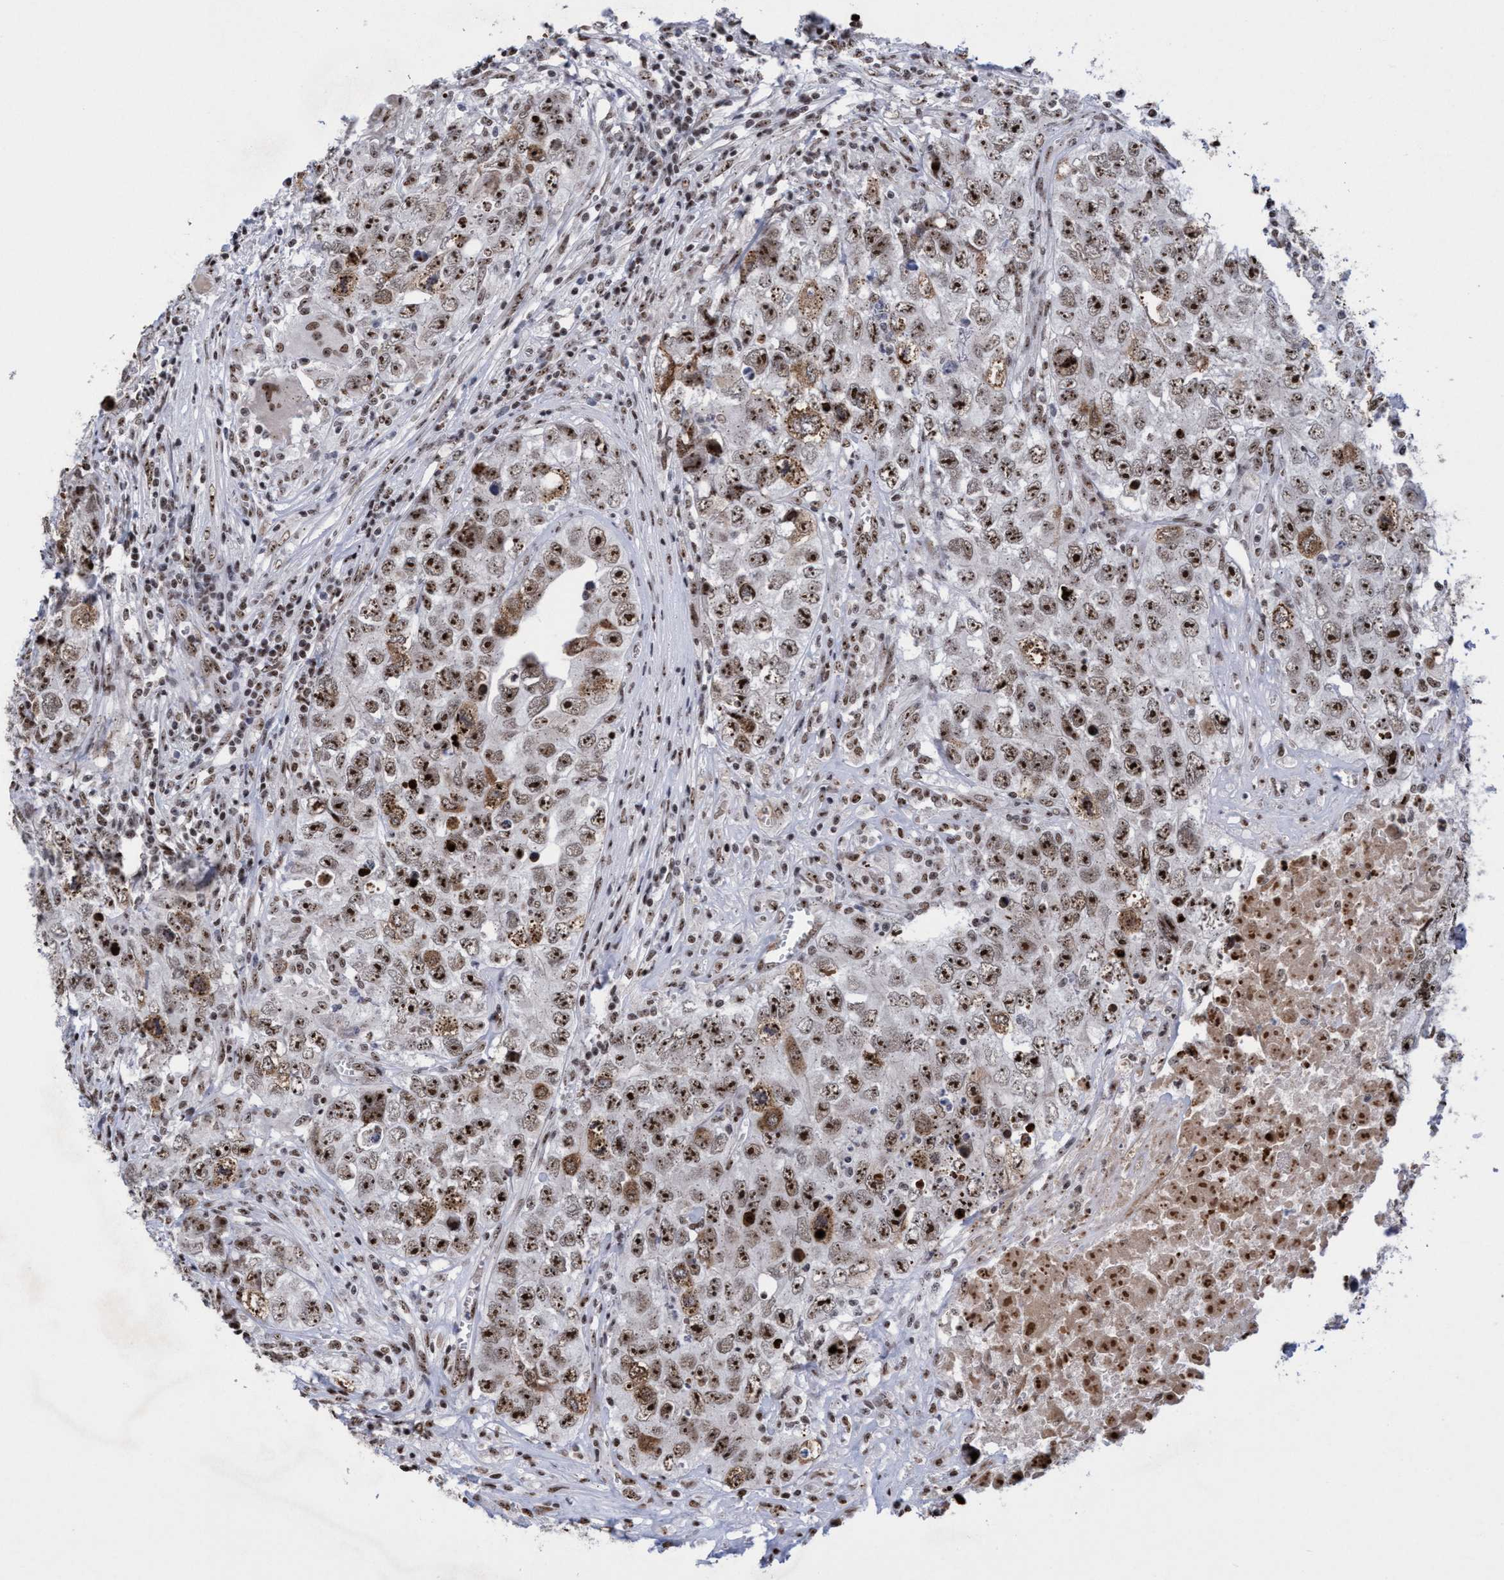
{"staining": {"intensity": "strong", "quantity": ">75%", "location": "nuclear"}, "tissue": "testis cancer", "cell_type": "Tumor cells", "image_type": "cancer", "snomed": [{"axis": "morphology", "description": "Seminoma, NOS"}, {"axis": "morphology", "description": "Carcinoma, Embryonal, NOS"}, {"axis": "topography", "description": "Testis"}], "caption": "IHC photomicrograph of neoplastic tissue: human testis cancer stained using IHC demonstrates high levels of strong protein expression localized specifically in the nuclear of tumor cells, appearing as a nuclear brown color.", "gene": "EFCAB10", "patient": {"sex": "male", "age": 43}}